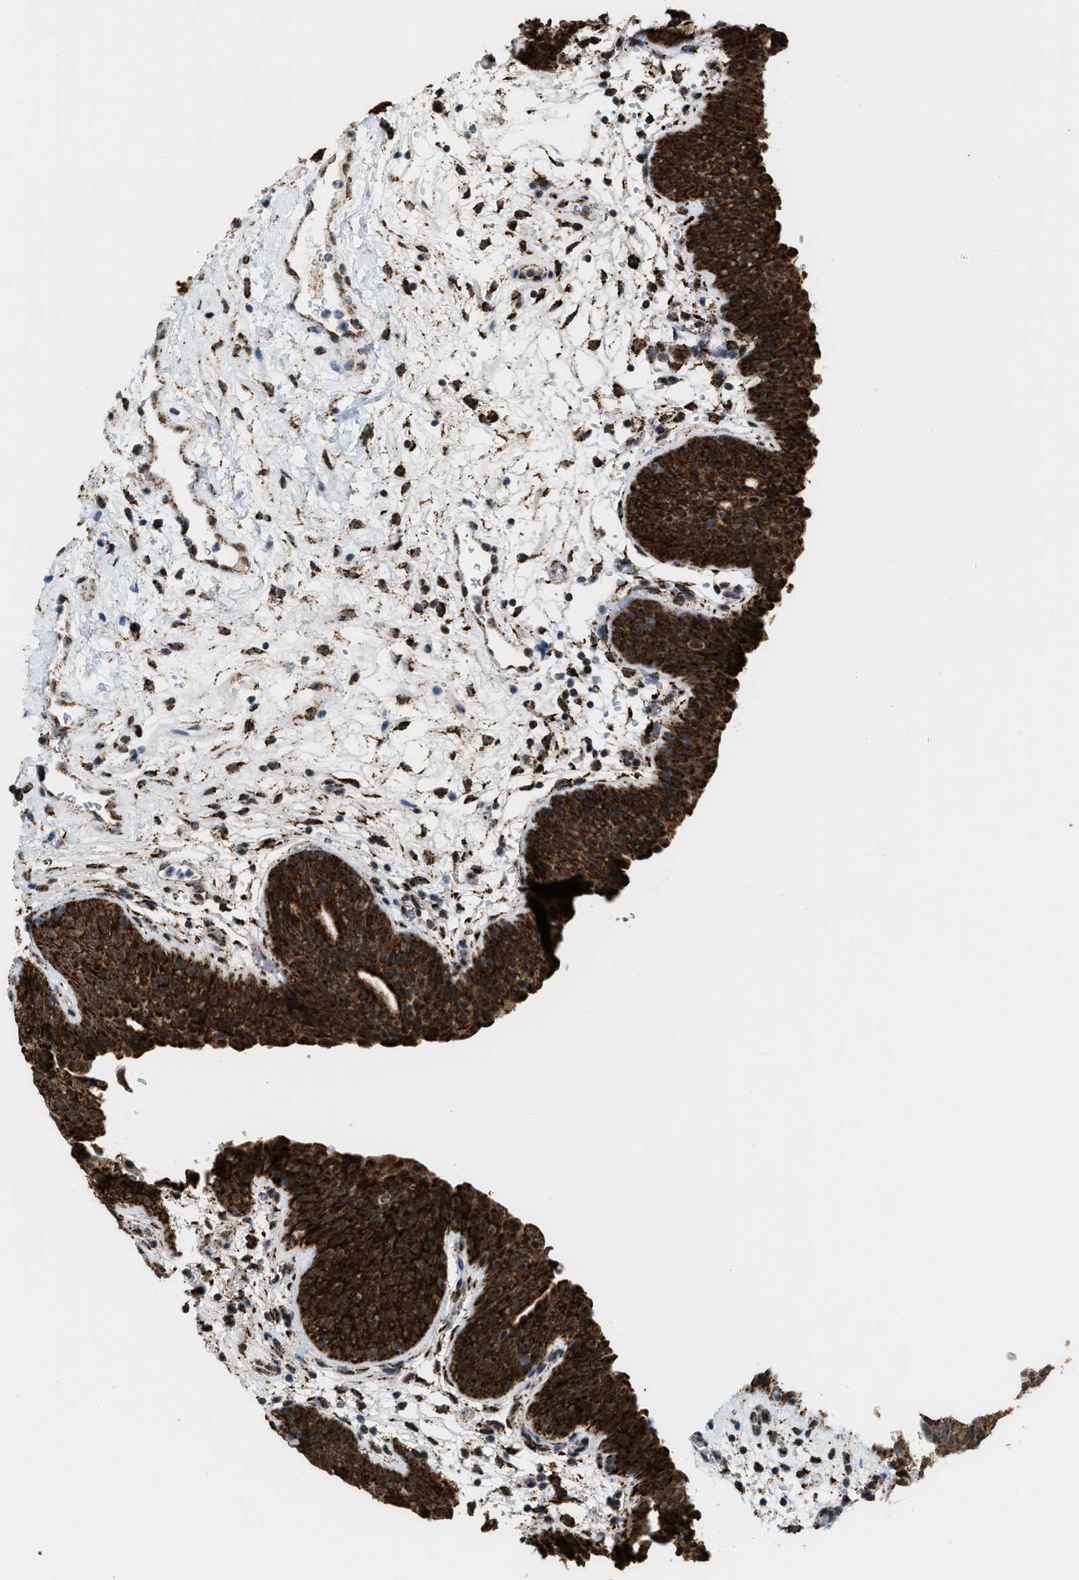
{"staining": {"intensity": "strong", "quantity": ">75%", "location": "cytoplasmic/membranous"}, "tissue": "urinary bladder", "cell_type": "Urothelial cells", "image_type": "normal", "snomed": [{"axis": "morphology", "description": "Normal tissue, NOS"}, {"axis": "topography", "description": "Urinary bladder"}], "caption": "Urothelial cells demonstrate high levels of strong cytoplasmic/membranous staining in about >75% of cells in benign urinary bladder. Using DAB (brown) and hematoxylin (blue) stains, captured at high magnification using brightfield microscopy.", "gene": "HIBADH", "patient": {"sex": "male", "age": 37}}